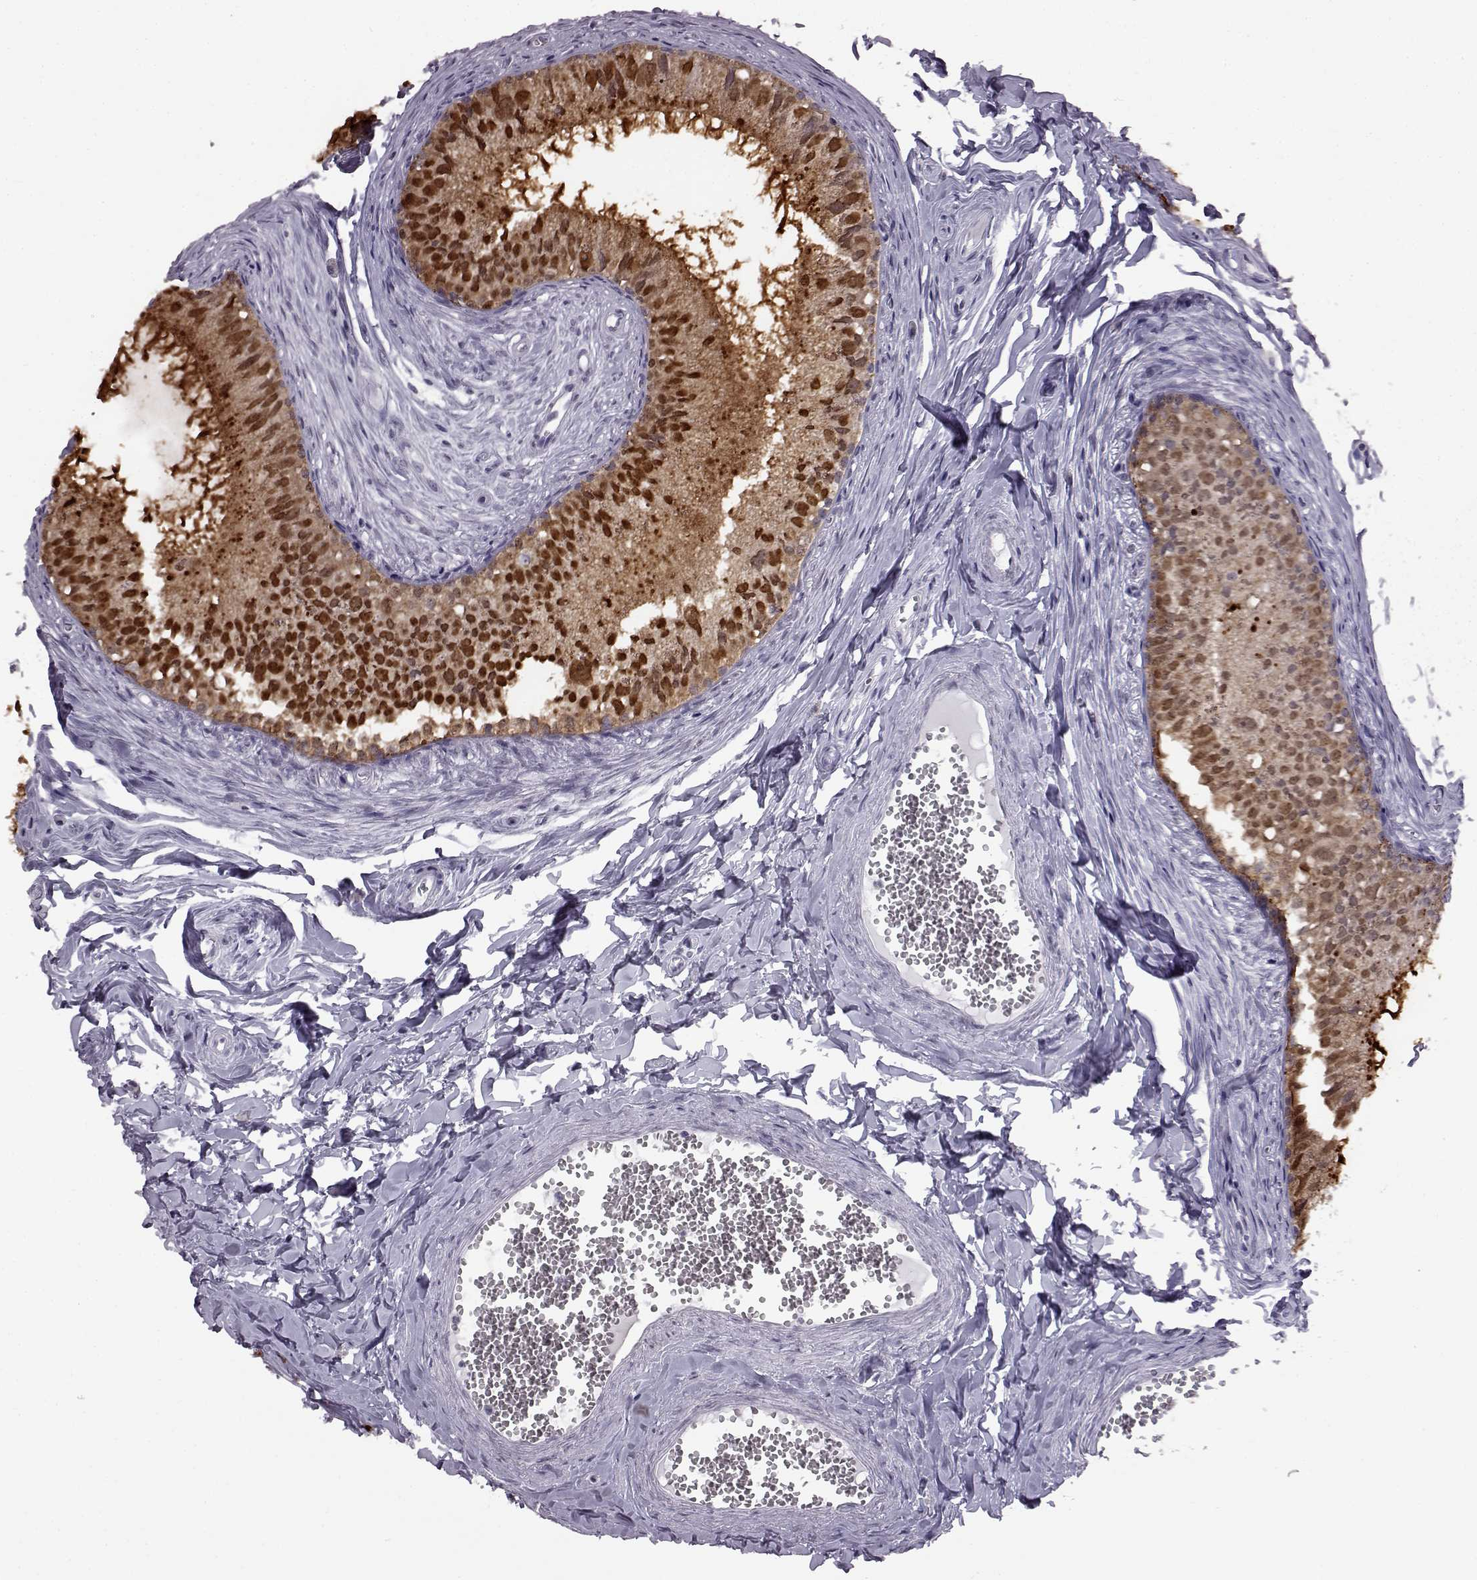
{"staining": {"intensity": "moderate", "quantity": ">75%", "location": "cytoplasmic/membranous,nuclear"}, "tissue": "epididymis", "cell_type": "Glandular cells", "image_type": "normal", "snomed": [{"axis": "morphology", "description": "Normal tissue, NOS"}, {"axis": "topography", "description": "Epididymis"}], "caption": "Moderate cytoplasmic/membranous,nuclear staining for a protein is identified in approximately >75% of glandular cells of unremarkable epididymis using IHC.", "gene": "ADGRG2", "patient": {"sex": "male", "age": 45}}